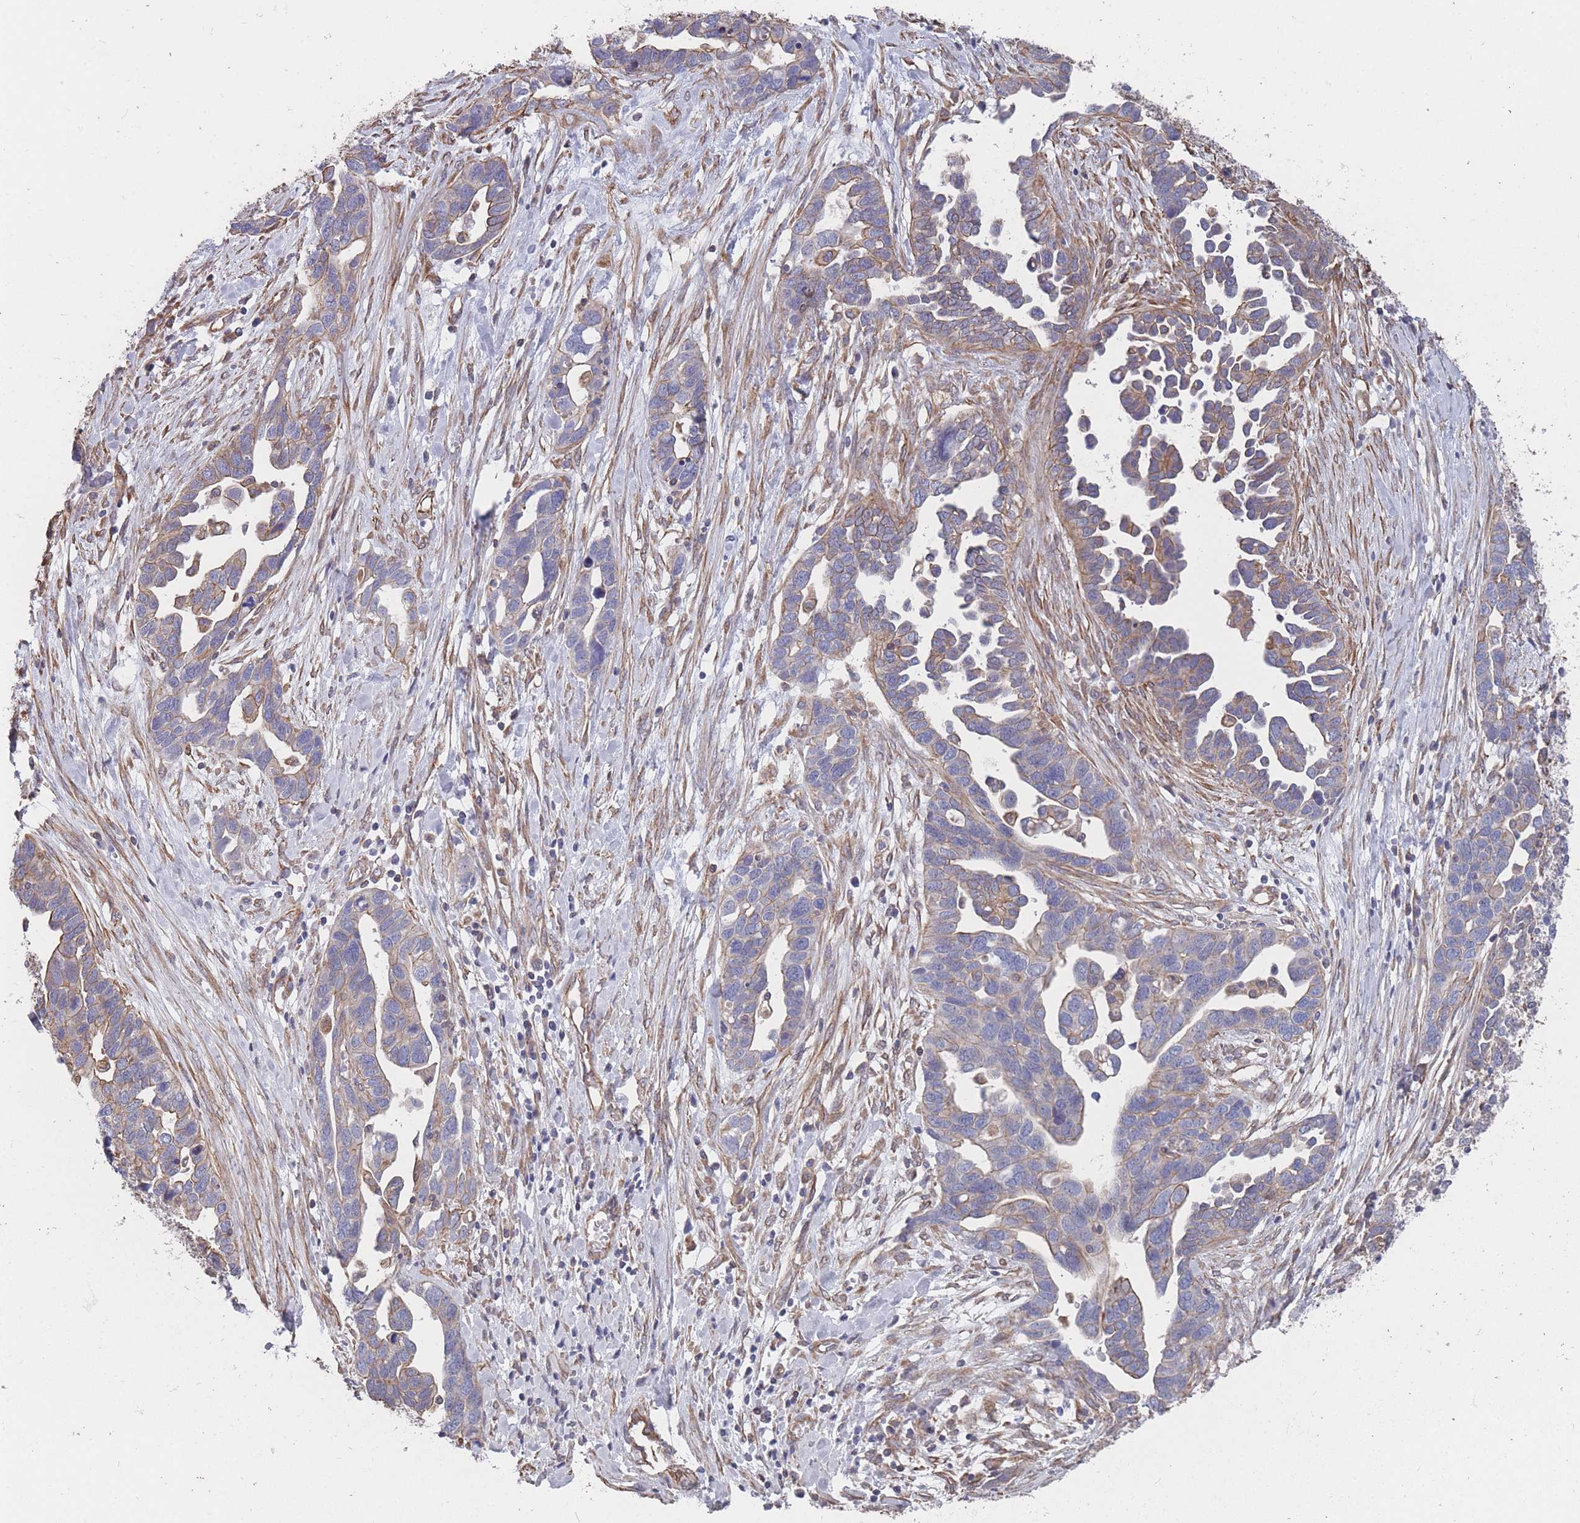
{"staining": {"intensity": "moderate", "quantity": "25%-75%", "location": "cytoplasmic/membranous"}, "tissue": "ovarian cancer", "cell_type": "Tumor cells", "image_type": "cancer", "snomed": [{"axis": "morphology", "description": "Cystadenocarcinoma, serous, NOS"}, {"axis": "topography", "description": "Ovary"}], "caption": "Tumor cells reveal medium levels of moderate cytoplasmic/membranous expression in about 25%-75% of cells in ovarian cancer.", "gene": "SLC1A6", "patient": {"sex": "female", "age": 54}}